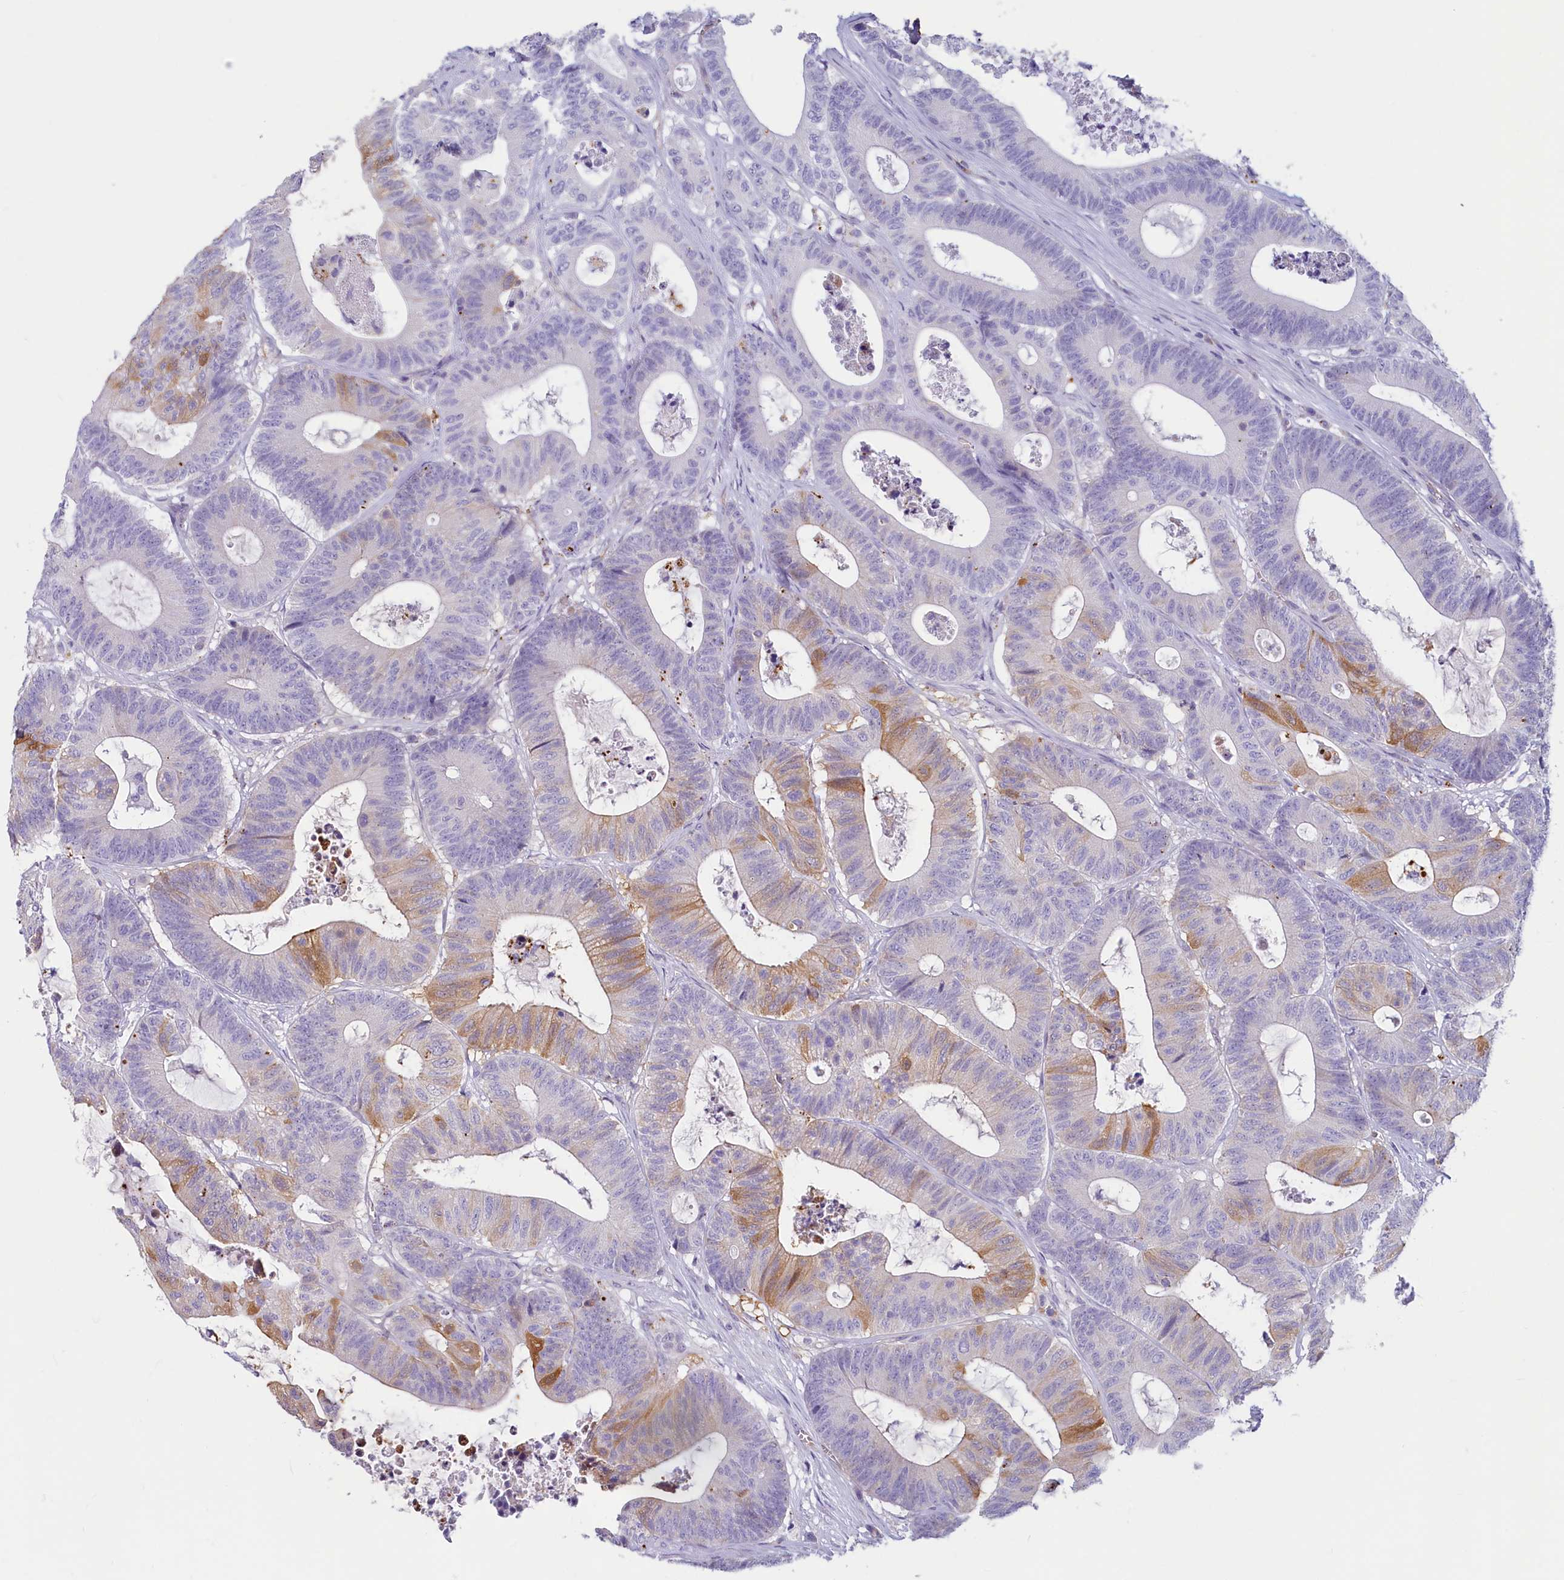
{"staining": {"intensity": "moderate", "quantity": "<25%", "location": "cytoplasmic/membranous"}, "tissue": "colorectal cancer", "cell_type": "Tumor cells", "image_type": "cancer", "snomed": [{"axis": "morphology", "description": "Adenocarcinoma, NOS"}, {"axis": "topography", "description": "Colon"}], "caption": "Tumor cells demonstrate low levels of moderate cytoplasmic/membranous expression in approximately <25% of cells in adenocarcinoma (colorectal).", "gene": "LMOD3", "patient": {"sex": "female", "age": 84}}